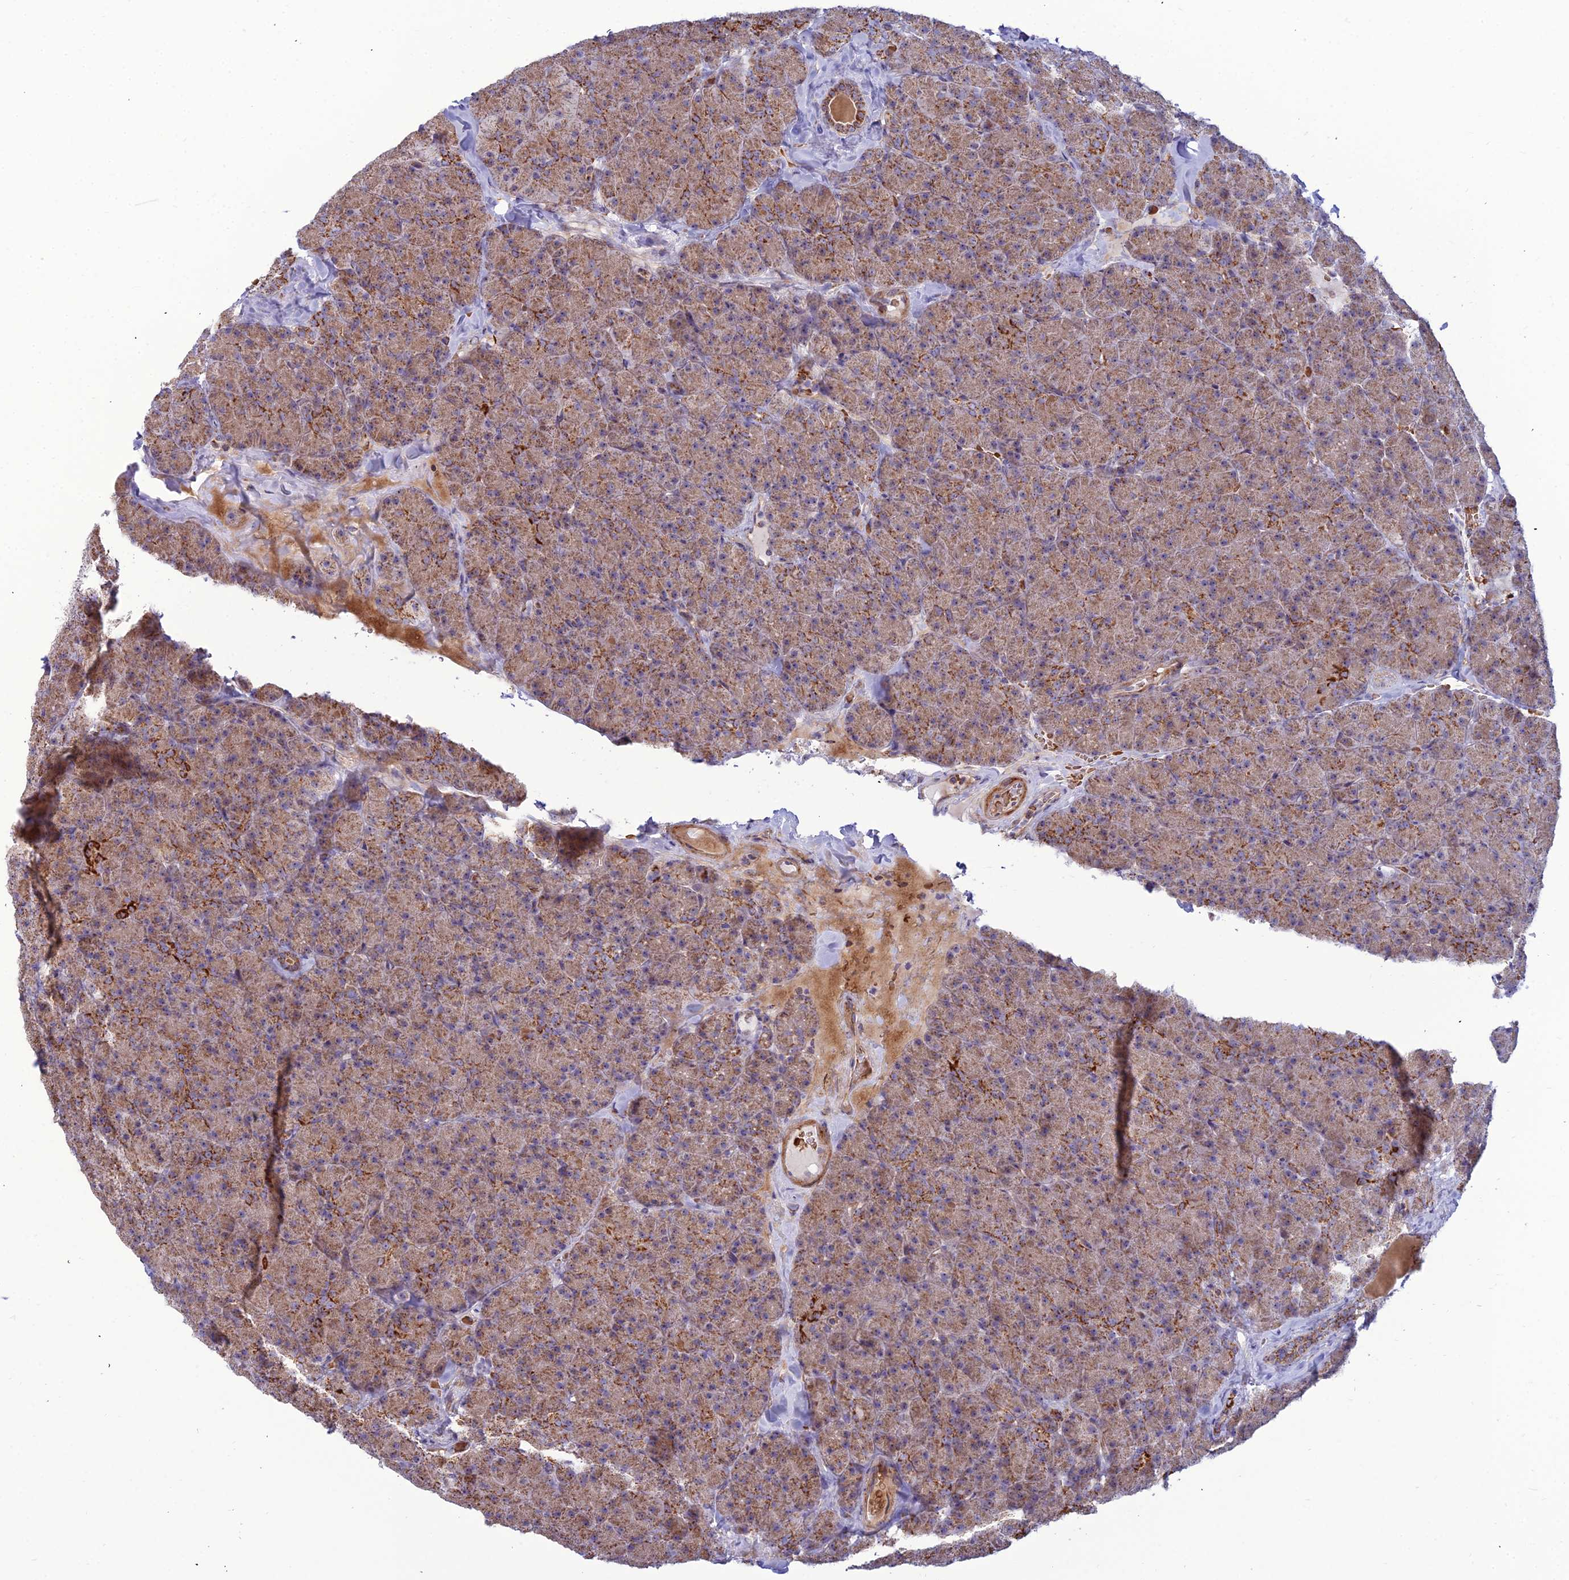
{"staining": {"intensity": "moderate", "quantity": ">75%", "location": "cytoplasmic/membranous"}, "tissue": "pancreas", "cell_type": "Exocrine glandular cells", "image_type": "normal", "snomed": [{"axis": "morphology", "description": "Normal tissue, NOS"}, {"axis": "topography", "description": "Pancreas"}], "caption": "Immunohistochemical staining of benign pancreas displays moderate cytoplasmic/membranous protein staining in approximately >75% of exocrine glandular cells. (brown staining indicates protein expression, while blue staining denotes nuclei).", "gene": "SLC35F4", "patient": {"sex": "male", "age": 36}}